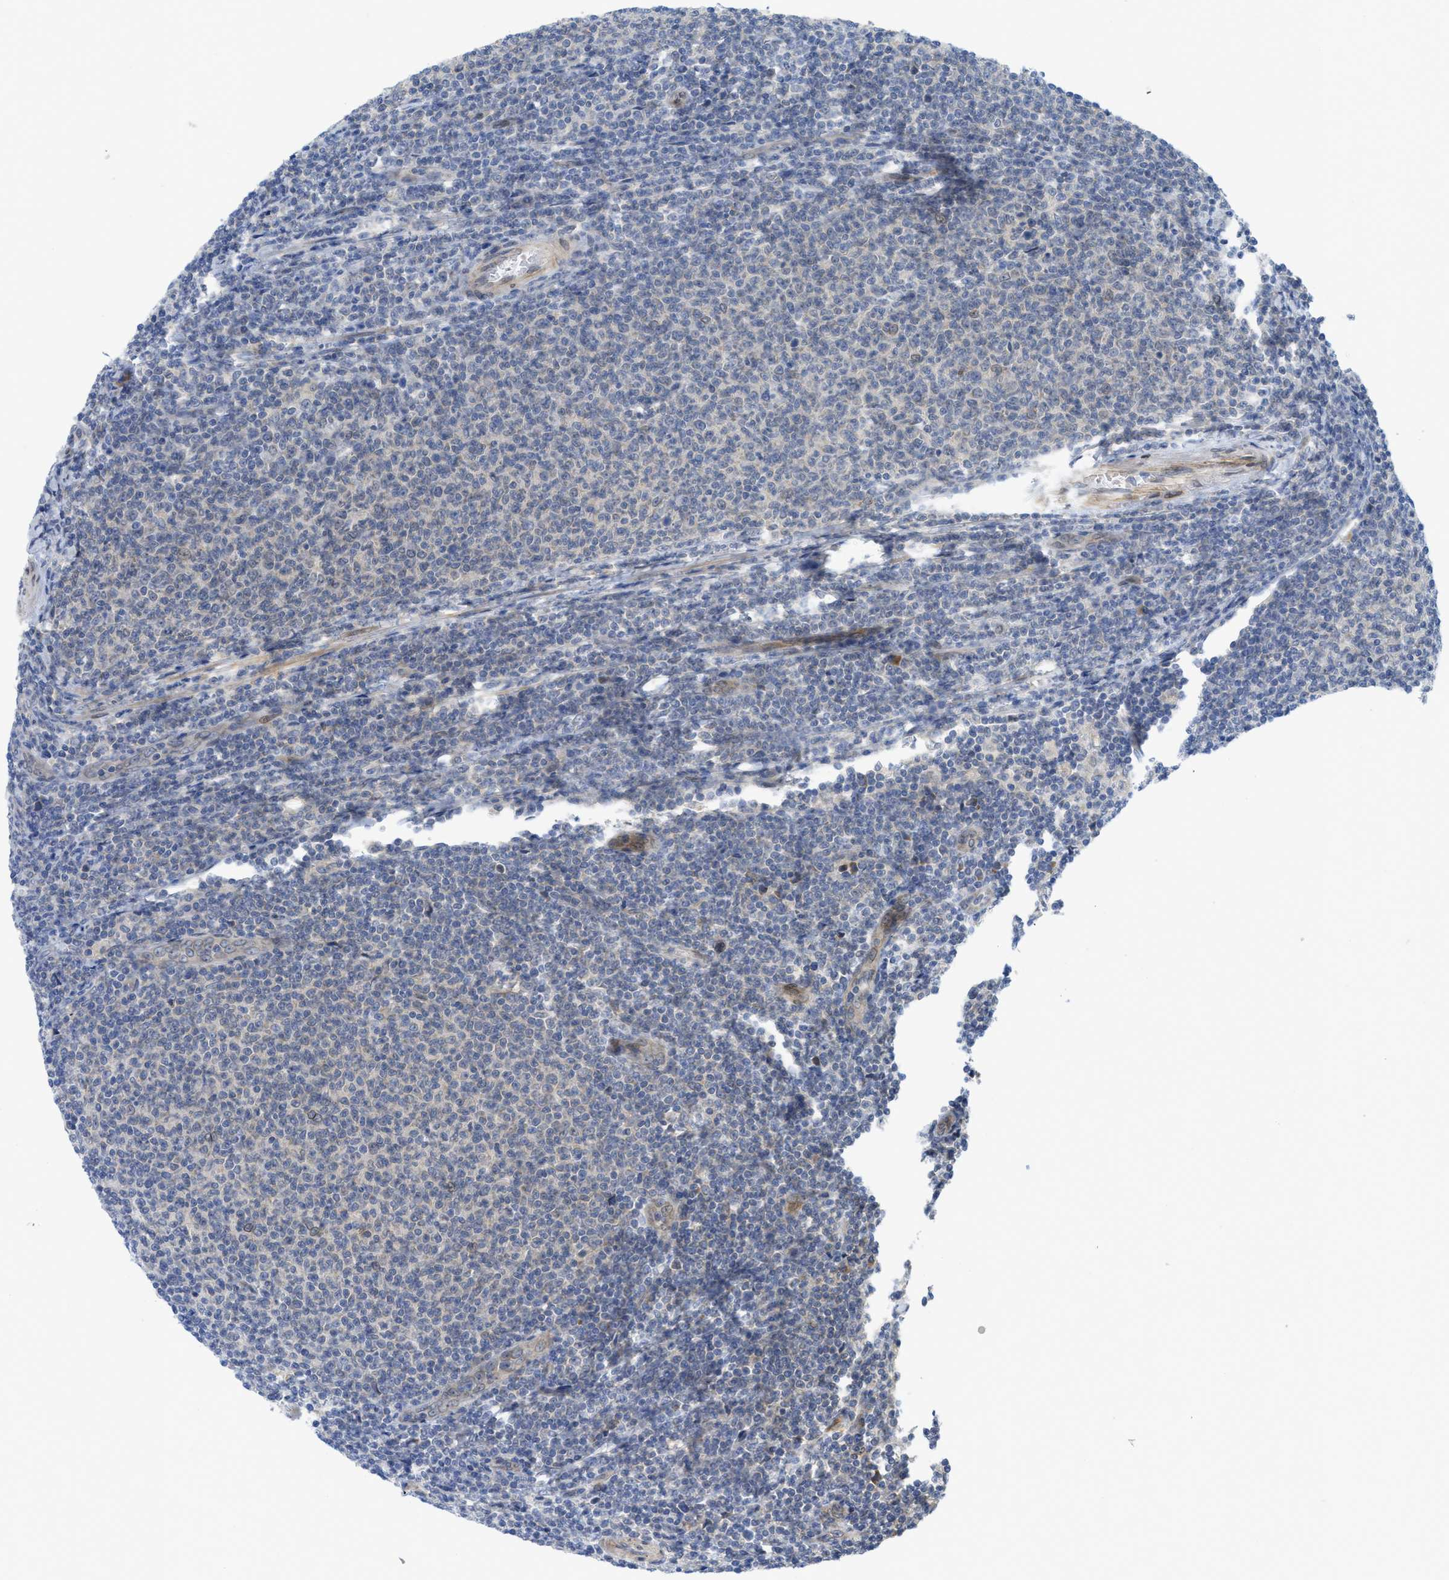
{"staining": {"intensity": "negative", "quantity": "none", "location": "none"}, "tissue": "lymphoma", "cell_type": "Tumor cells", "image_type": "cancer", "snomed": [{"axis": "morphology", "description": "Malignant lymphoma, non-Hodgkin's type, Low grade"}, {"axis": "topography", "description": "Lymph node"}], "caption": "This histopathology image is of lymphoma stained with IHC to label a protein in brown with the nuclei are counter-stained blue. There is no expression in tumor cells.", "gene": "EIF2AK3", "patient": {"sex": "male", "age": 66}}